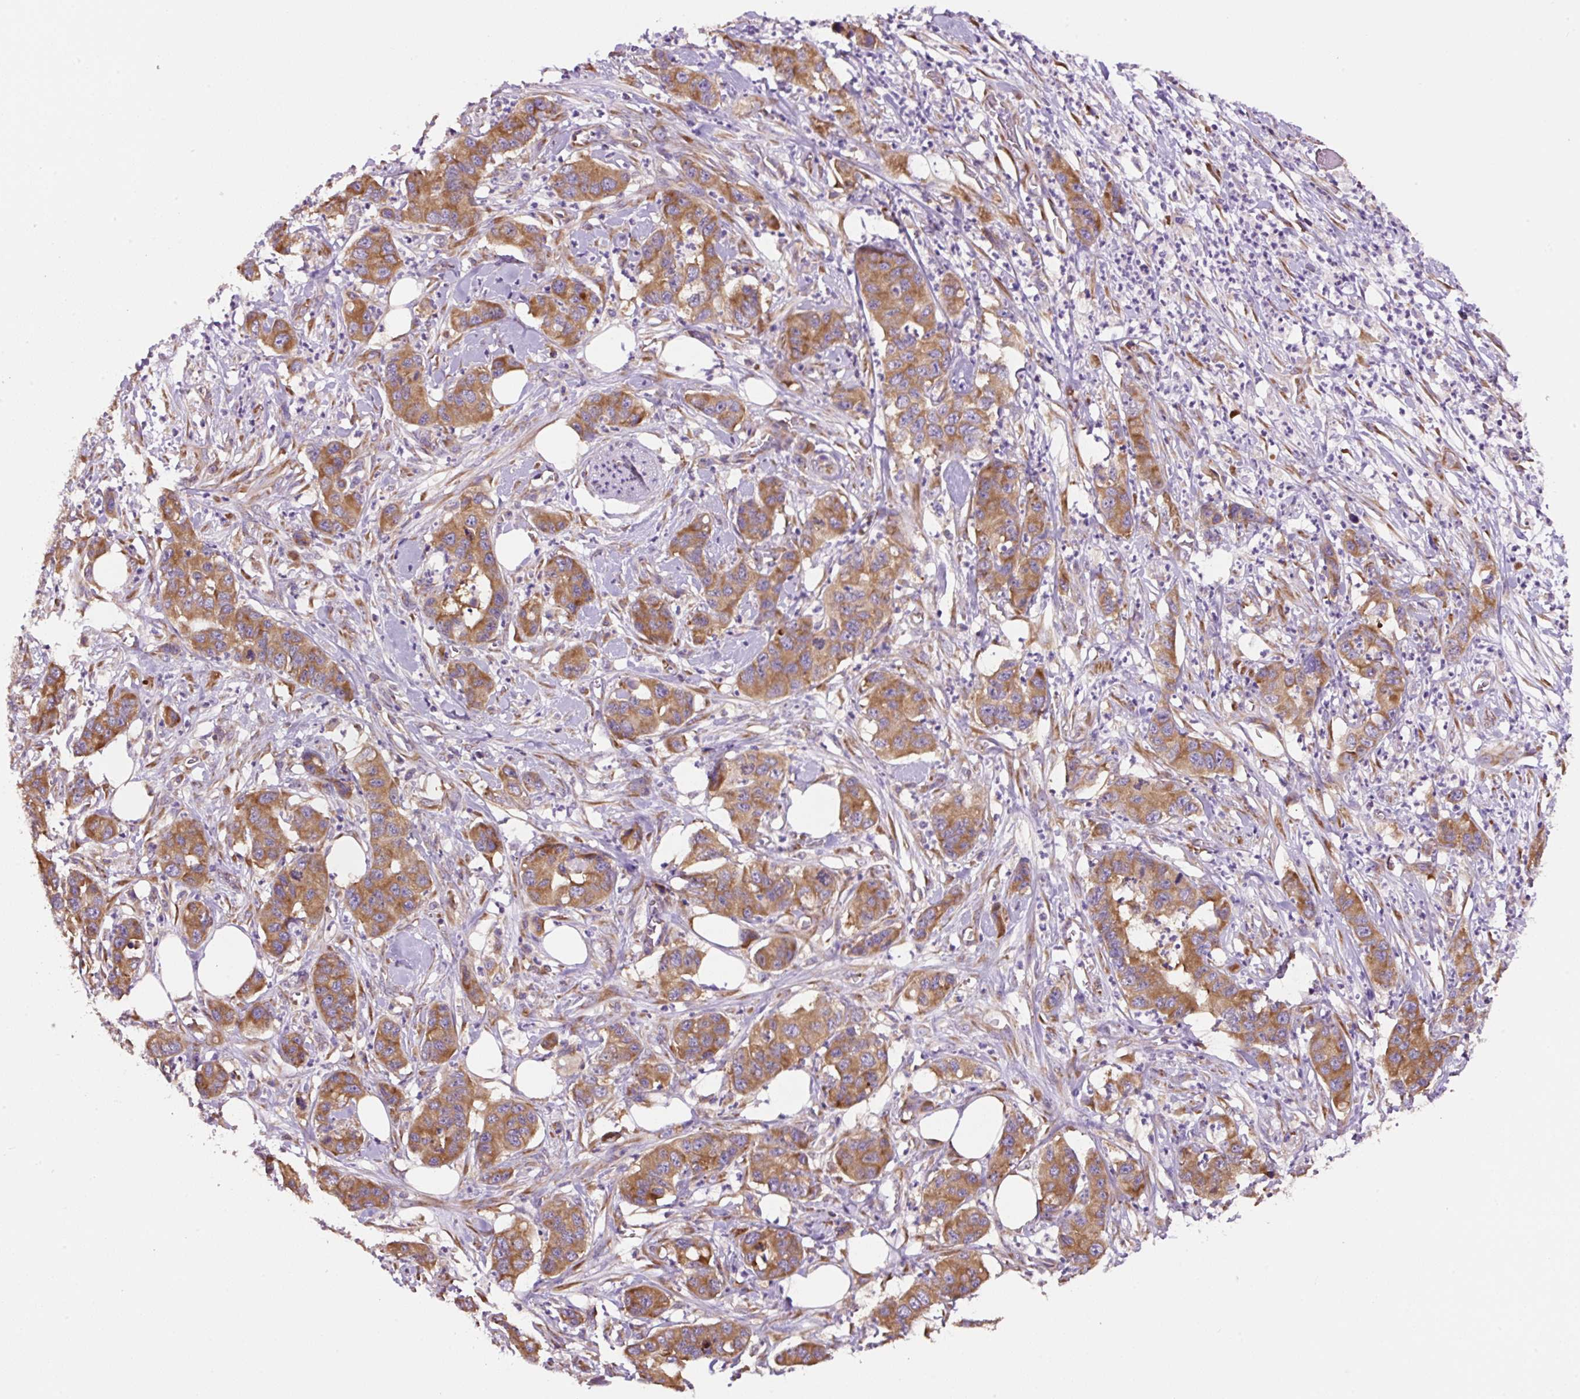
{"staining": {"intensity": "moderate", "quantity": ">75%", "location": "cytoplasmic/membranous"}, "tissue": "pancreatic cancer", "cell_type": "Tumor cells", "image_type": "cancer", "snomed": [{"axis": "morphology", "description": "Adenocarcinoma, NOS"}, {"axis": "topography", "description": "Pancreas"}], "caption": "Immunohistochemical staining of adenocarcinoma (pancreatic) demonstrates medium levels of moderate cytoplasmic/membranous protein positivity in approximately >75% of tumor cells. The staining was performed using DAB to visualize the protein expression in brown, while the nuclei were stained in blue with hematoxylin (Magnification: 20x).", "gene": "RPS23", "patient": {"sex": "male", "age": 73}}